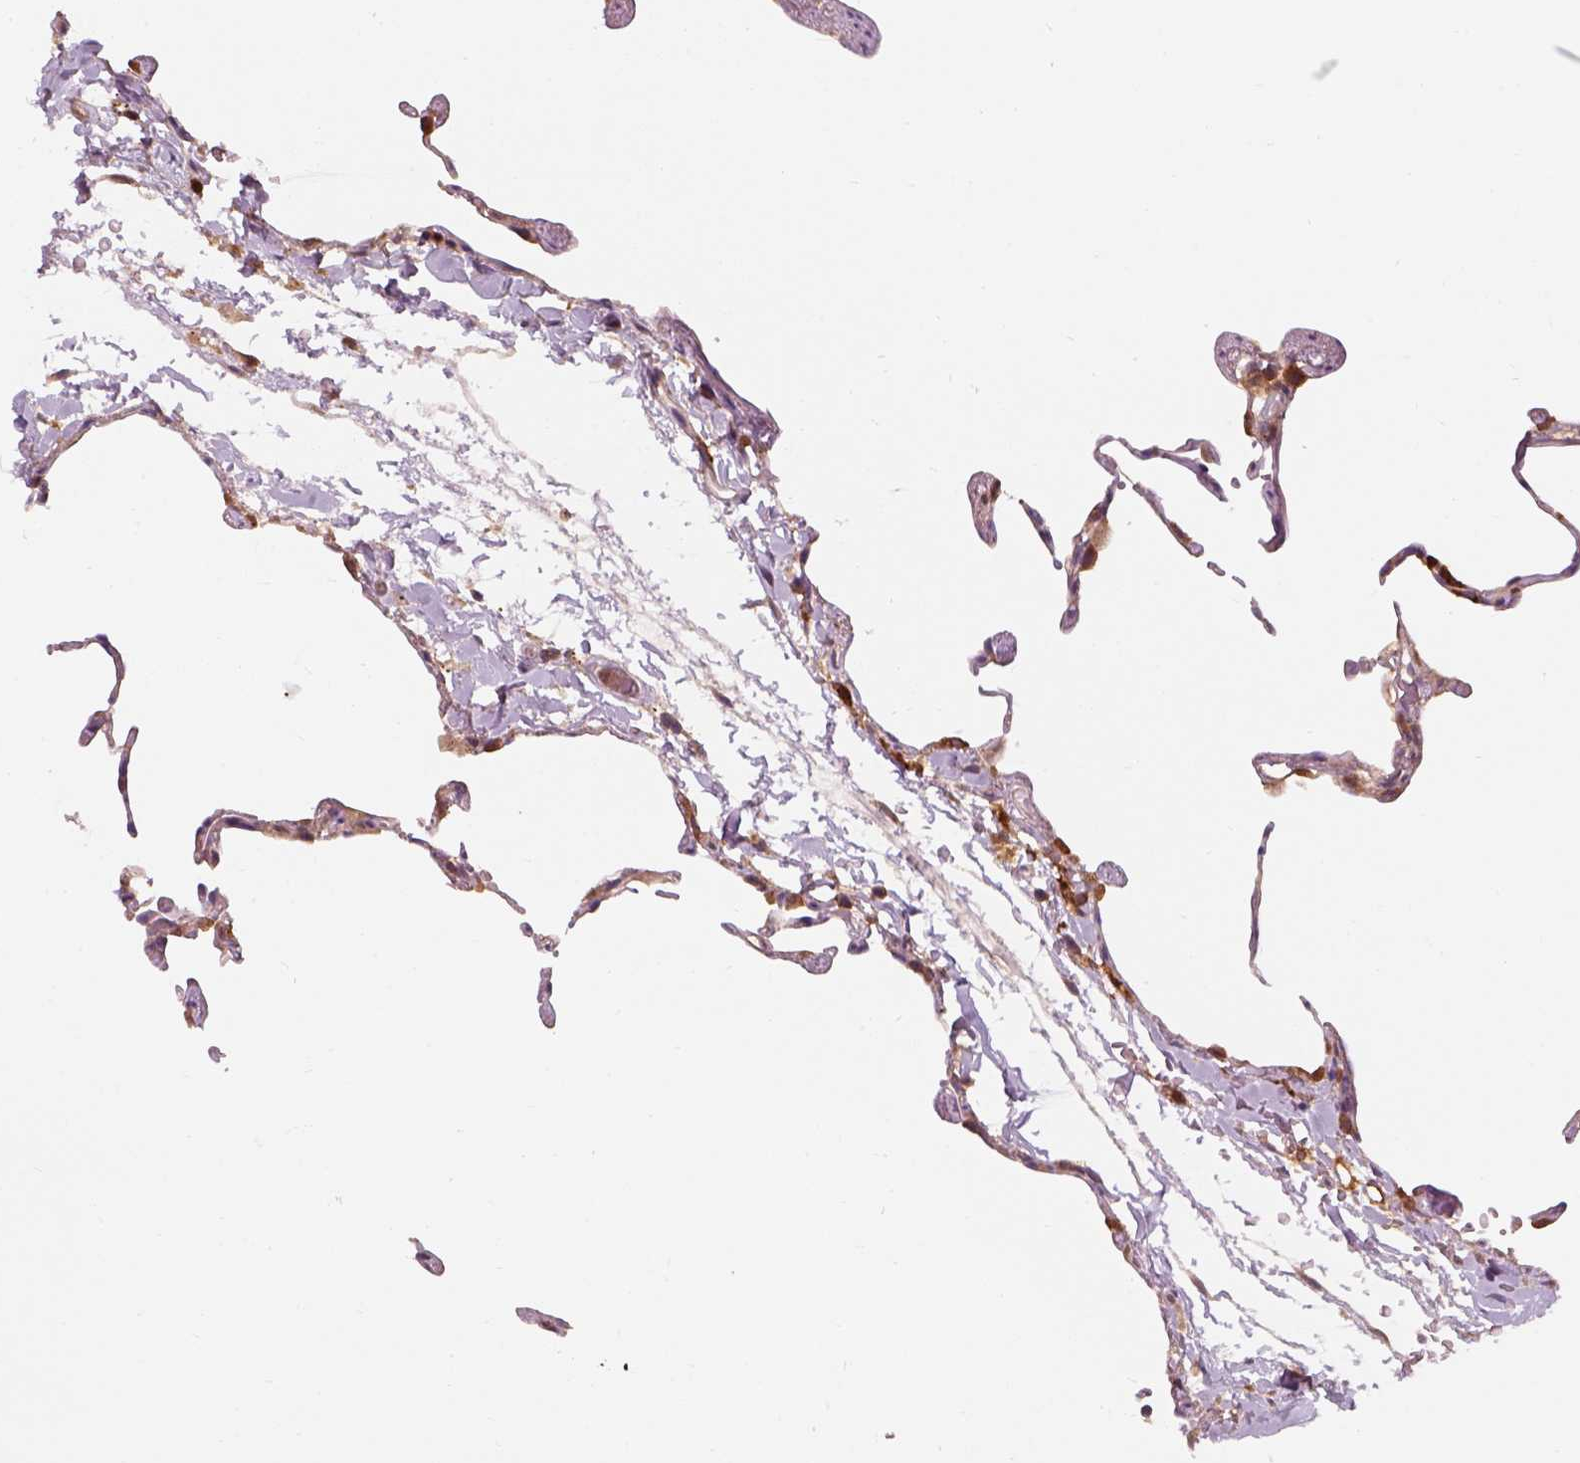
{"staining": {"intensity": "strong", "quantity": "<25%", "location": "nuclear"}, "tissue": "lung", "cell_type": "Alveolar cells", "image_type": "normal", "snomed": [{"axis": "morphology", "description": "Normal tissue, NOS"}, {"axis": "topography", "description": "Lung"}], "caption": "A high-resolution photomicrograph shows immunohistochemistry staining of benign lung, which exhibits strong nuclear positivity in about <25% of alveolar cells.", "gene": "SQSTM1", "patient": {"sex": "female", "age": 57}}